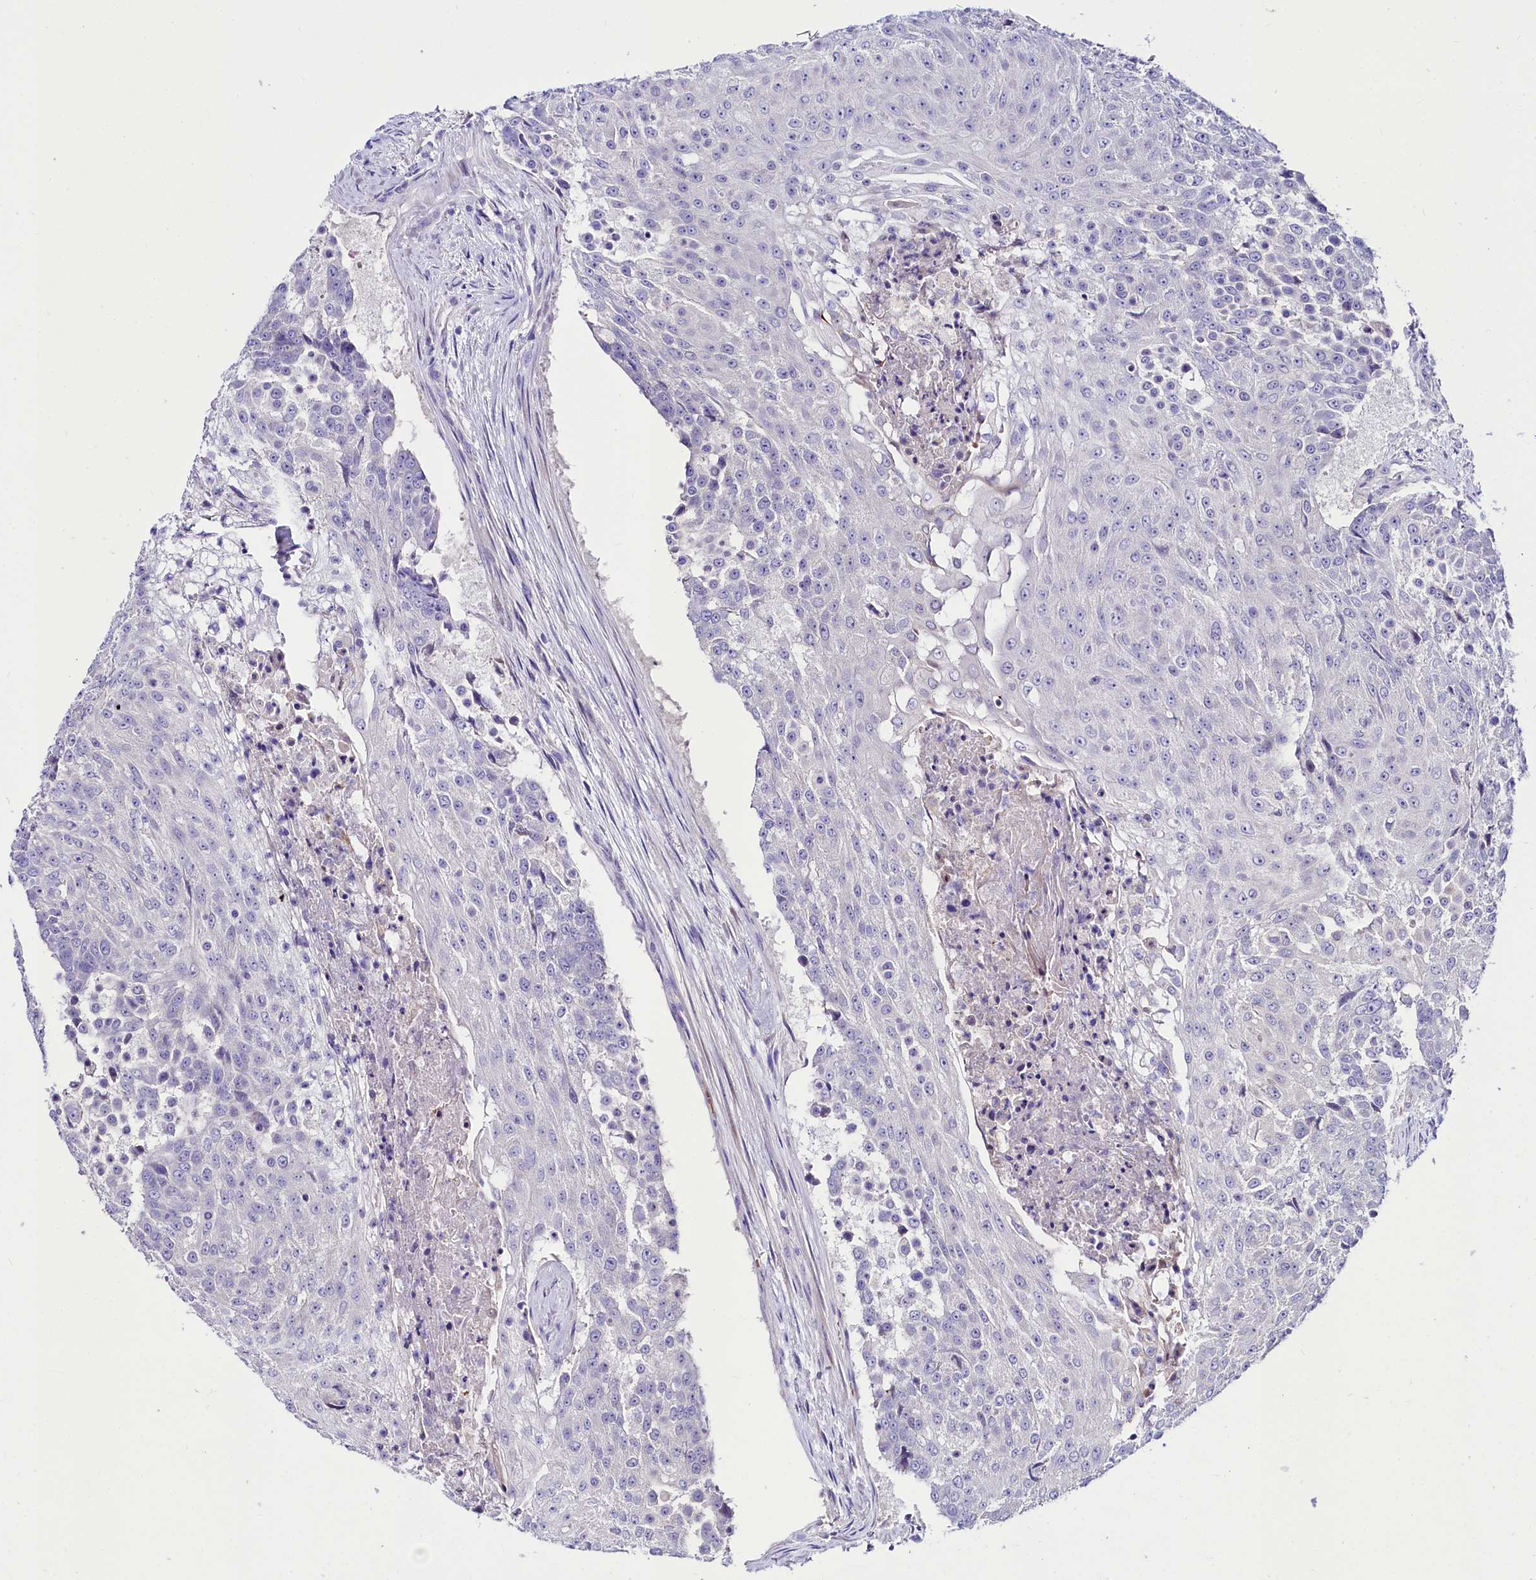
{"staining": {"intensity": "negative", "quantity": "none", "location": "none"}, "tissue": "urothelial cancer", "cell_type": "Tumor cells", "image_type": "cancer", "snomed": [{"axis": "morphology", "description": "Urothelial carcinoma, High grade"}, {"axis": "topography", "description": "Urinary bladder"}], "caption": "Immunohistochemistry image of neoplastic tissue: urothelial cancer stained with DAB exhibits no significant protein staining in tumor cells. (Stains: DAB (3,3'-diaminobenzidine) immunohistochemistry (IHC) with hematoxylin counter stain, Microscopy: brightfield microscopy at high magnification).", "gene": "ABHD5", "patient": {"sex": "female", "age": 63}}